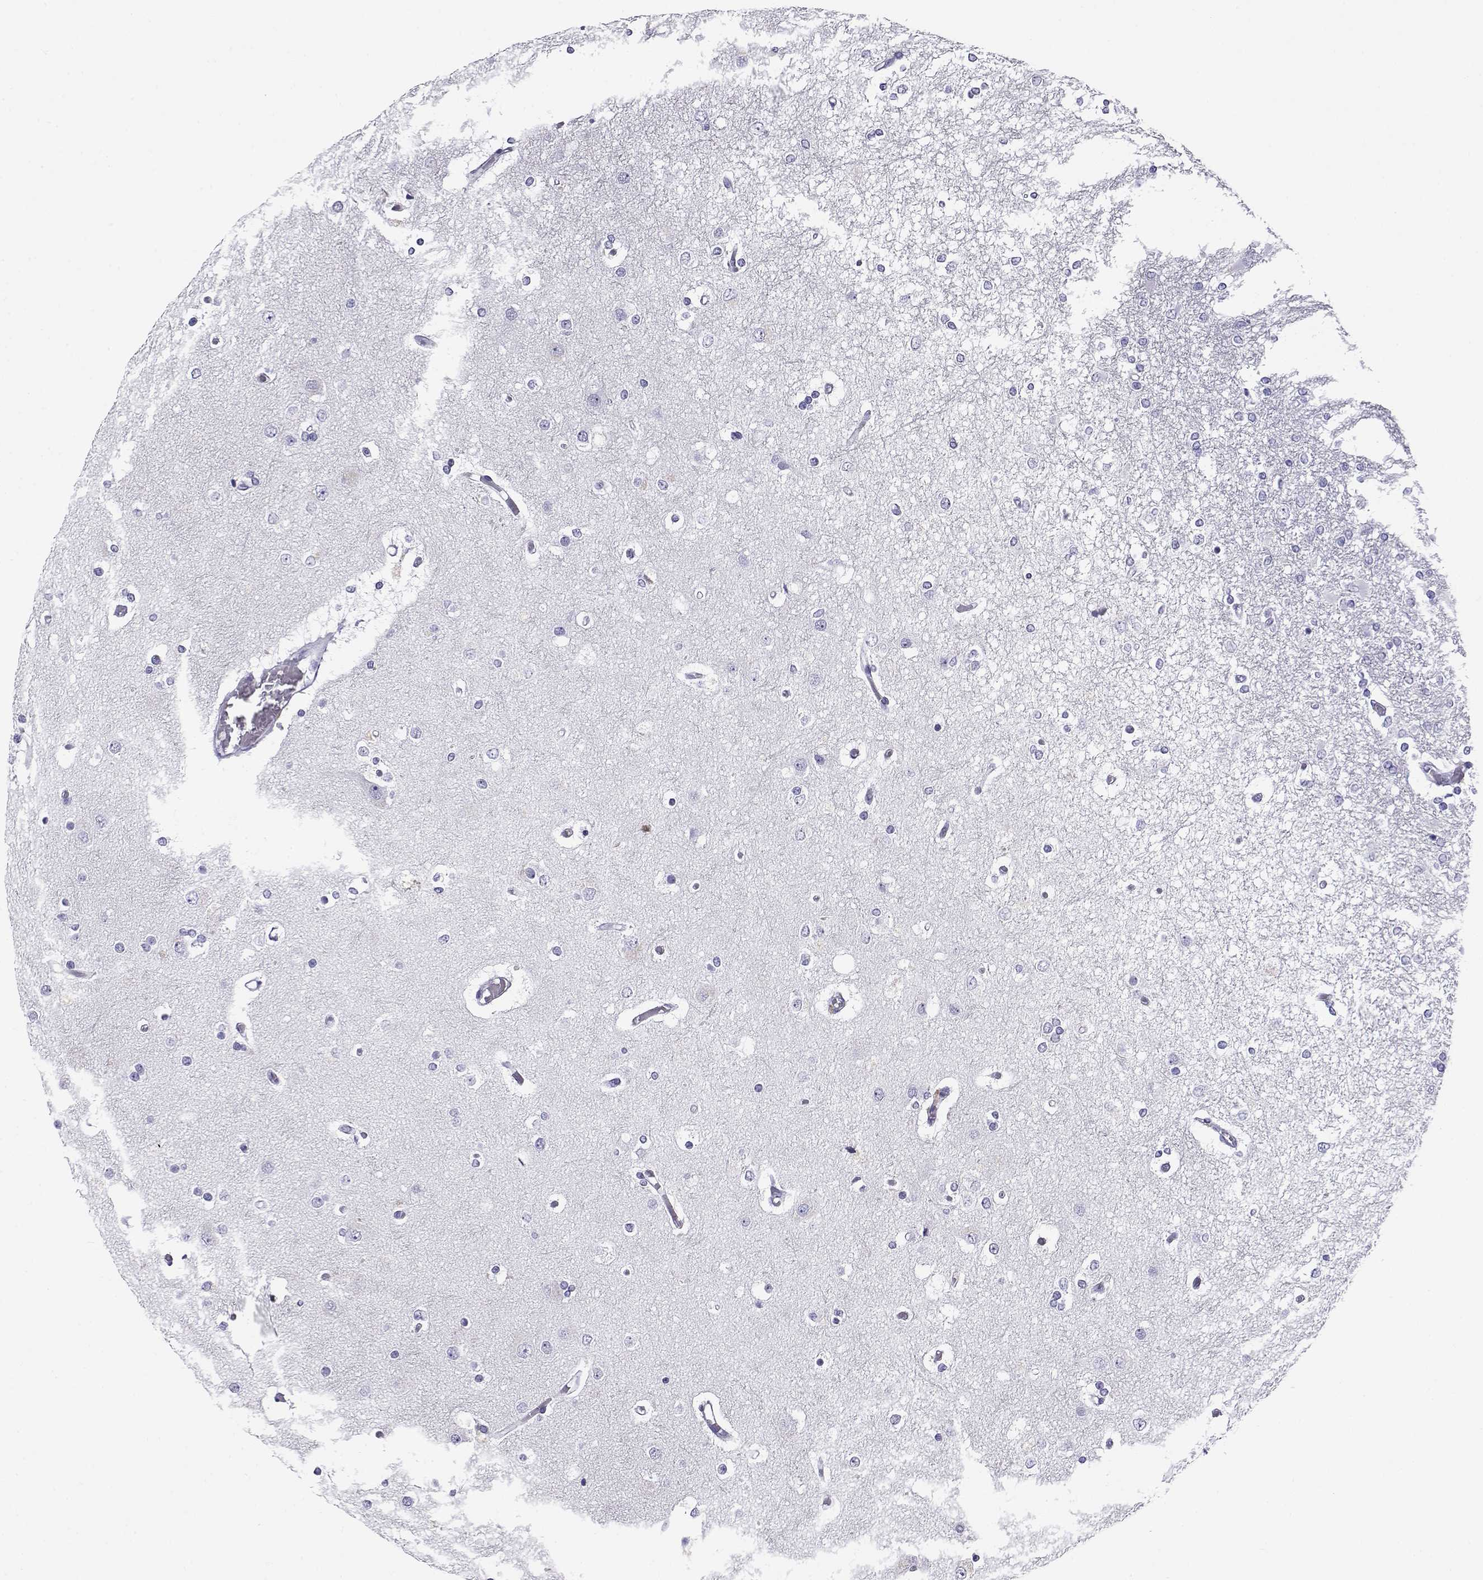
{"staining": {"intensity": "negative", "quantity": "none", "location": "none"}, "tissue": "glioma", "cell_type": "Tumor cells", "image_type": "cancer", "snomed": [{"axis": "morphology", "description": "Glioma, malignant, High grade"}, {"axis": "topography", "description": "Cerebral cortex"}], "caption": "Tumor cells show no significant staining in glioma.", "gene": "RHOXF2", "patient": {"sex": "male", "age": 79}}